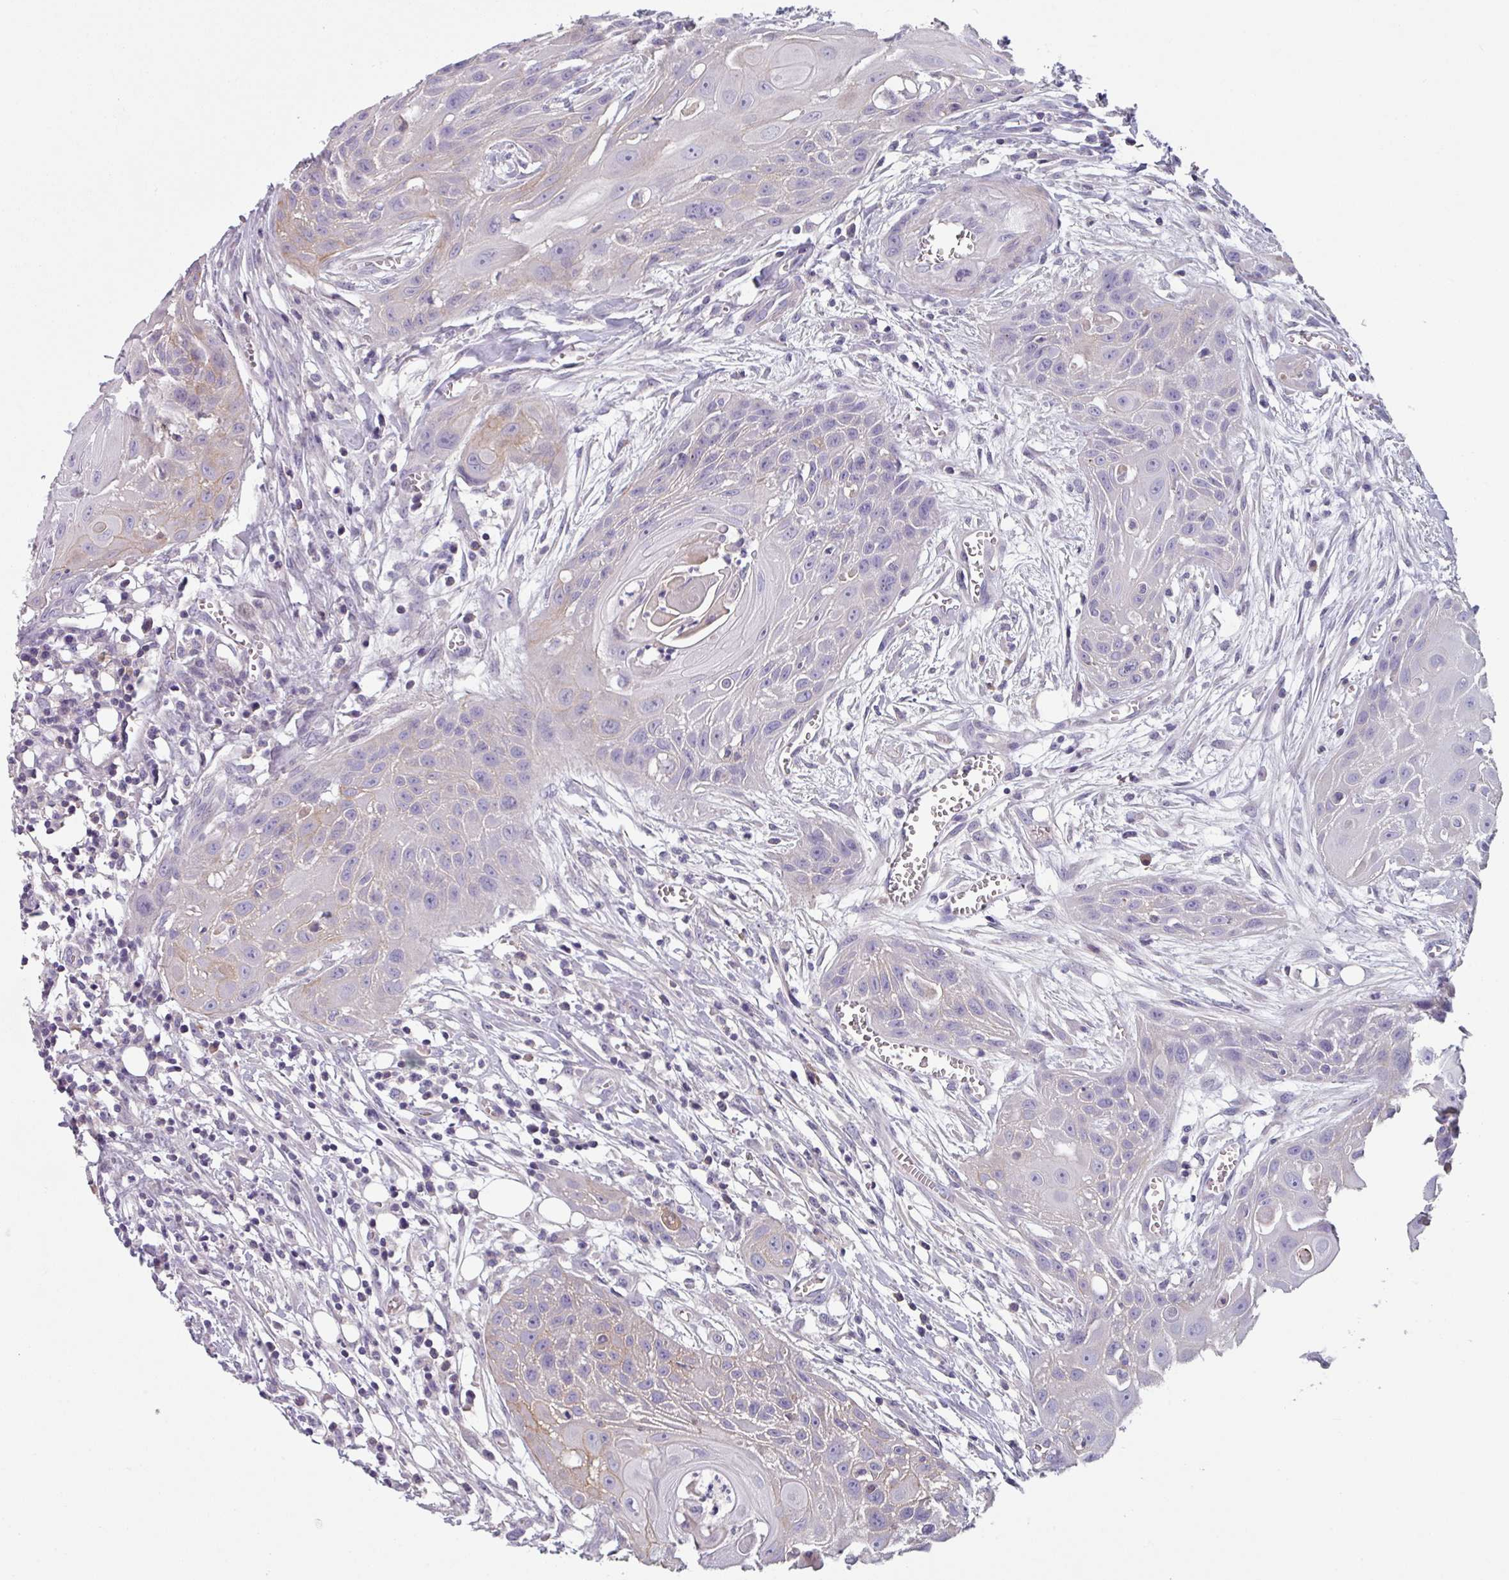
{"staining": {"intensity": "negative", "quantity": "none", "location": "none"}, "tissue": "head and neck cancer", "cell_type": "Tumor cells", "image_type": "cancer", "snomed": [{"axis": "morphology", "description": "Squamous cell carcinoma, NOS"}, {"axis": "topography", "description": "Lymph node"}, {"axis": "topography", "description": "Salivary gland"}, {"axis": "topography", "description": "Head-Neck"}], "caption": "Immunohistochemistry (IHC) histopathology image of neoplastic tissue: head and neck cancer (squamous cell carcinoma) stained with DAB (3,3'-diaminobenzidine) displays no significant protein staining in tumor cells. (DAB (3,3'-diaminobenzidine) immunohistochemistry, high magnification).", "gene": "TMEM132A", "patient": {"sex": "female", "age": 74}}